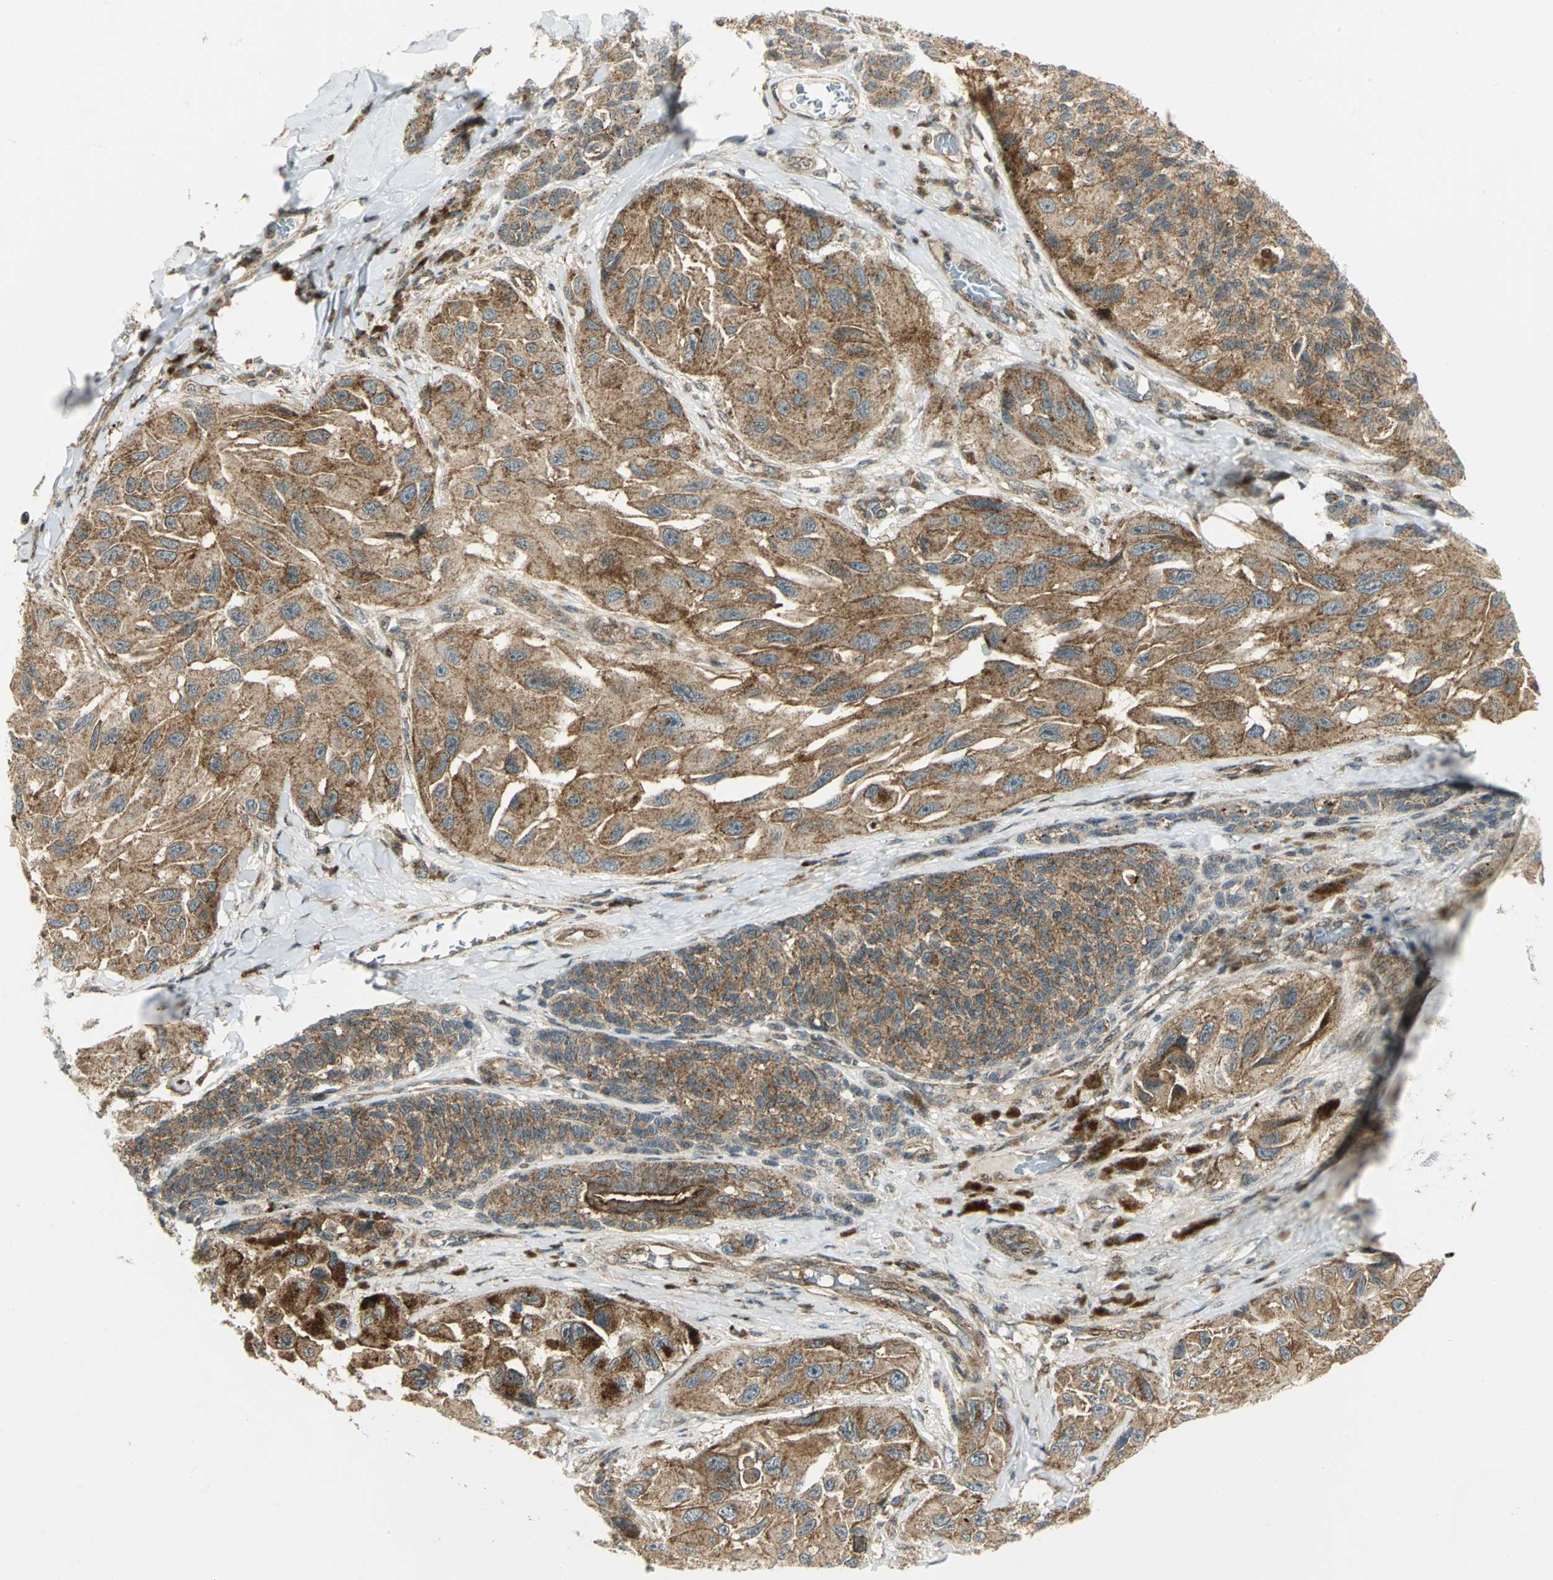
{"staining": {"intensity": "moderate", "quantity": ">75%", "location": "cytoplasmic/membranous"}, "tissue": "melanoma", "cell_type": "Tumor cells", "image_type": "cancer", "snomed": [{"axis": "morphology", "description": "Malignant melanoma, NOS"}, {"axis": "topography", "description": "Skin"}], "caption": "A high-resolution histopathology image shows IHC staining of melanoma, which reveals moderate cytoplasmic/membranous expression in about >75% of tumor cells.", "gene": "ATP6V1A", "patient": {"sex": "female", "age": 73}}